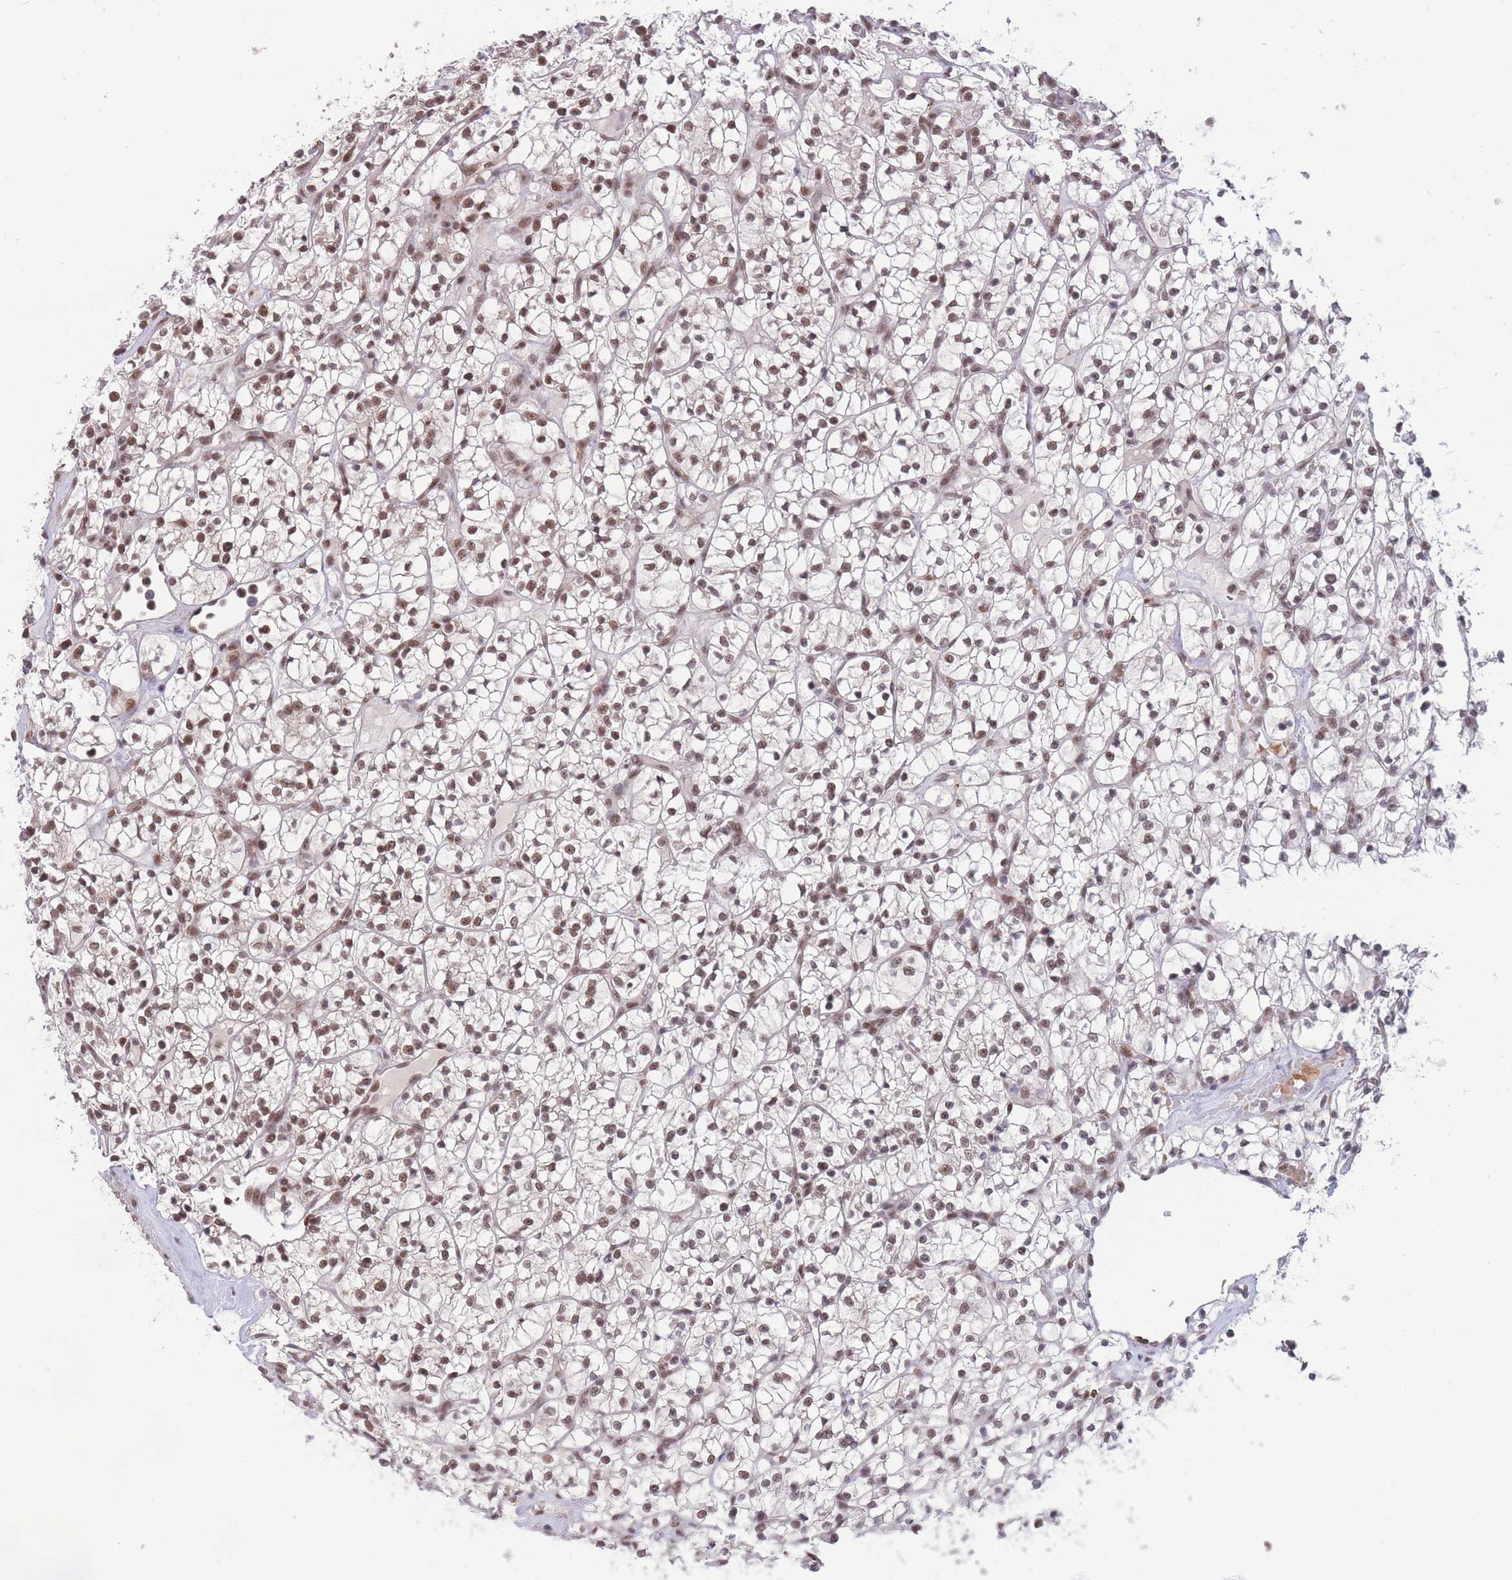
{"staining": {"intensity": "moderate", "quantity": ">75%", "location": "nuclear"}, "tissue": "renal cancer", "cell_type": "Tumor cells", "image_type": "cancer", "snomed": [{"axis": "morphology", "description": "Adenocarcinoma, NOS"}, {"axis": "topography", "description": "Kidney"}], "caption": "A brown stain shows moderate nuclear expression of a protein in renal adenocarcinoma tumor cells.", "gene": "SMAD9", "patient": {"sex": "female", "age": 64}}